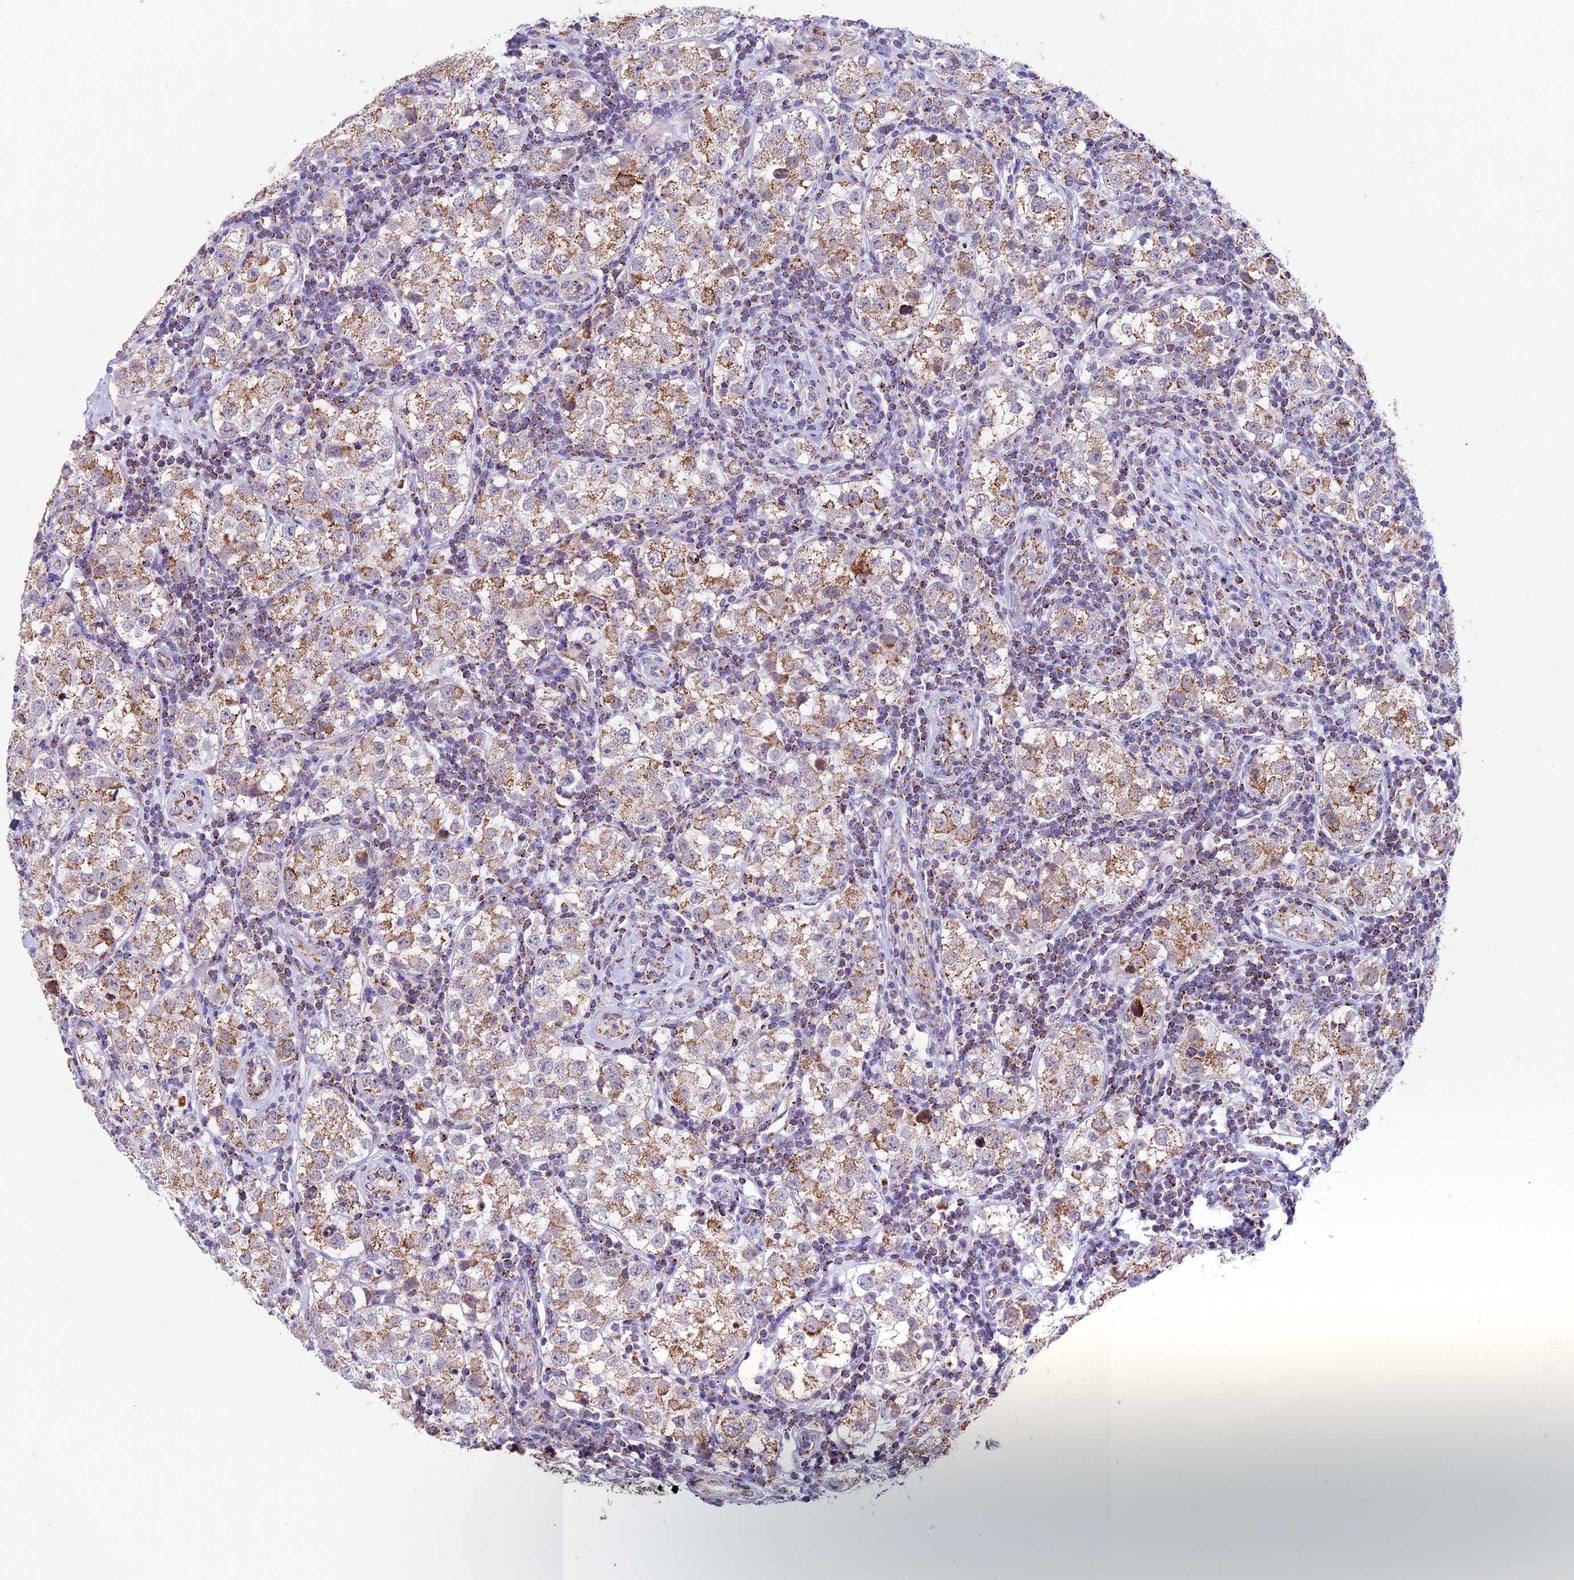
{"staining": {"intensity": "moderate", "quantity": ">75%", "location": "cytoplasmic/membranous"}, "tissue": "testis cancer", "cell_type": "Tumor cells", "image_type": "cancer", "snomed": [{"axis": "morphology", "description": "Seminoma, NOS"}, {"axis": "topography", "description": "Testis"}], "caption": "Testis cancer stained with a protein marker reveals moderate staining in tumor cells.", "gene": "TFAM", "patient": {"sex": "male", "age": 34}}